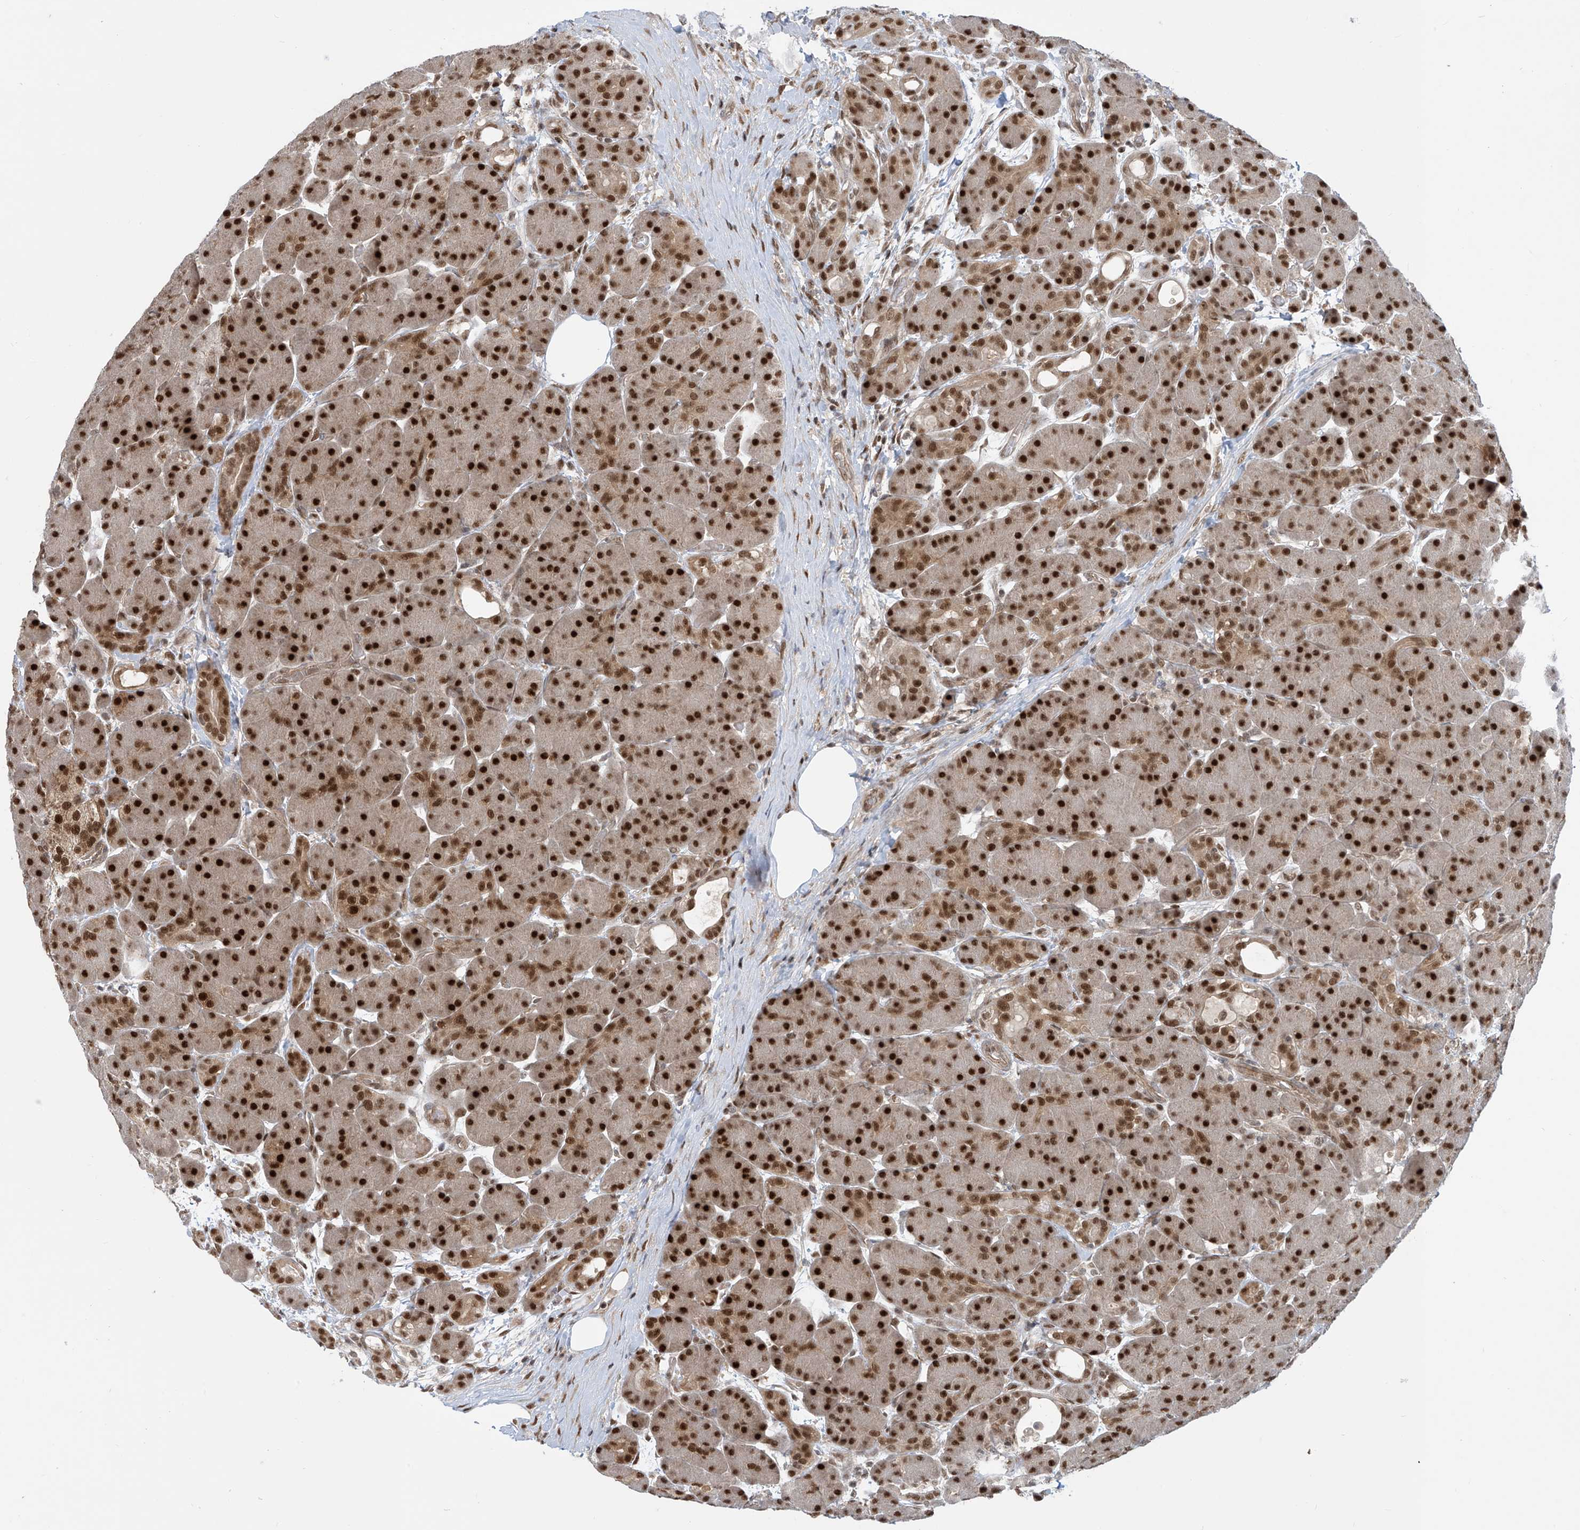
{"staining": {"intensity": "strong", "quantity": ">75%", "location": "nuclear"}, "tissue": "pancreas", "cell_type": "Exocrine glandular cells", "image_type": "normal", "snomed": [{"axis": "morphology", "description": "Normal tissue, NOS"}, {"axis": "topography", "description": "Pancreas"}], "caption": "A high-resolution photomicrograph shows immunohistochemistry staining of benign pancreas, which displays strong nuclear staining in about >75% of exocrine glandular cells.", "gene": "LAGE3", "patient": {"sex": "male", "age": 63}}